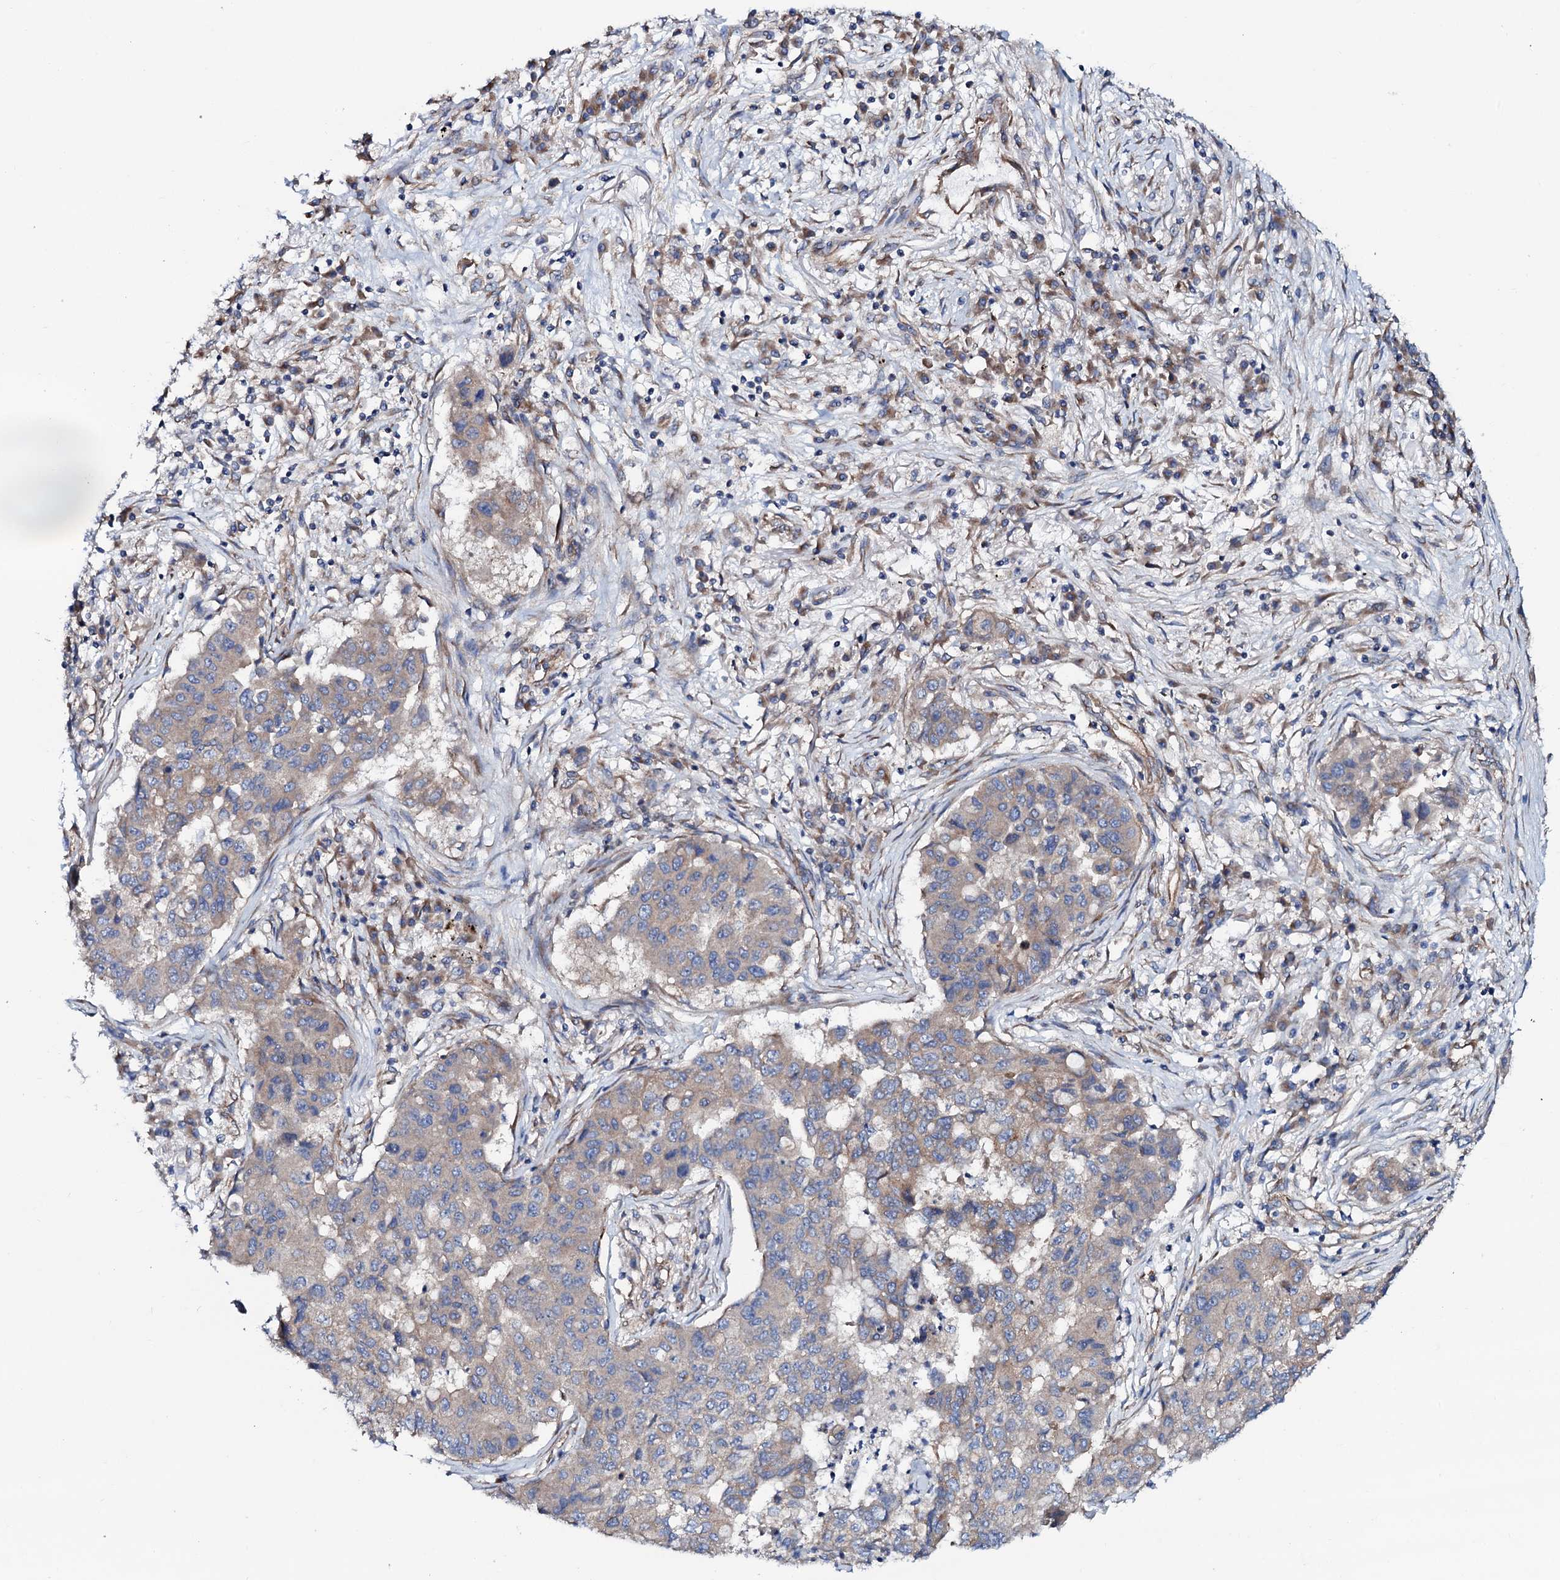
{"staining": {"intensity": "weak", "quantity": "25%-75%", "location": "cytoplasmic/membranous"}, "tissue": "lung cancer", "cell_type": "Tumor cells", "image_type": "cancer", "snomed": [{"axis": "morphology", "description": "Squamous cell carcinoma, NOS"}, {"axis": "topography", "description": "Lung"}], "caption": "Lung squamous cell carcinoma stained for a protein reveals weak cytoplasmic/membranous positivity in tumor cells.", "gene": "STARD13", "patient": {"sex": "male", "age": 74}}